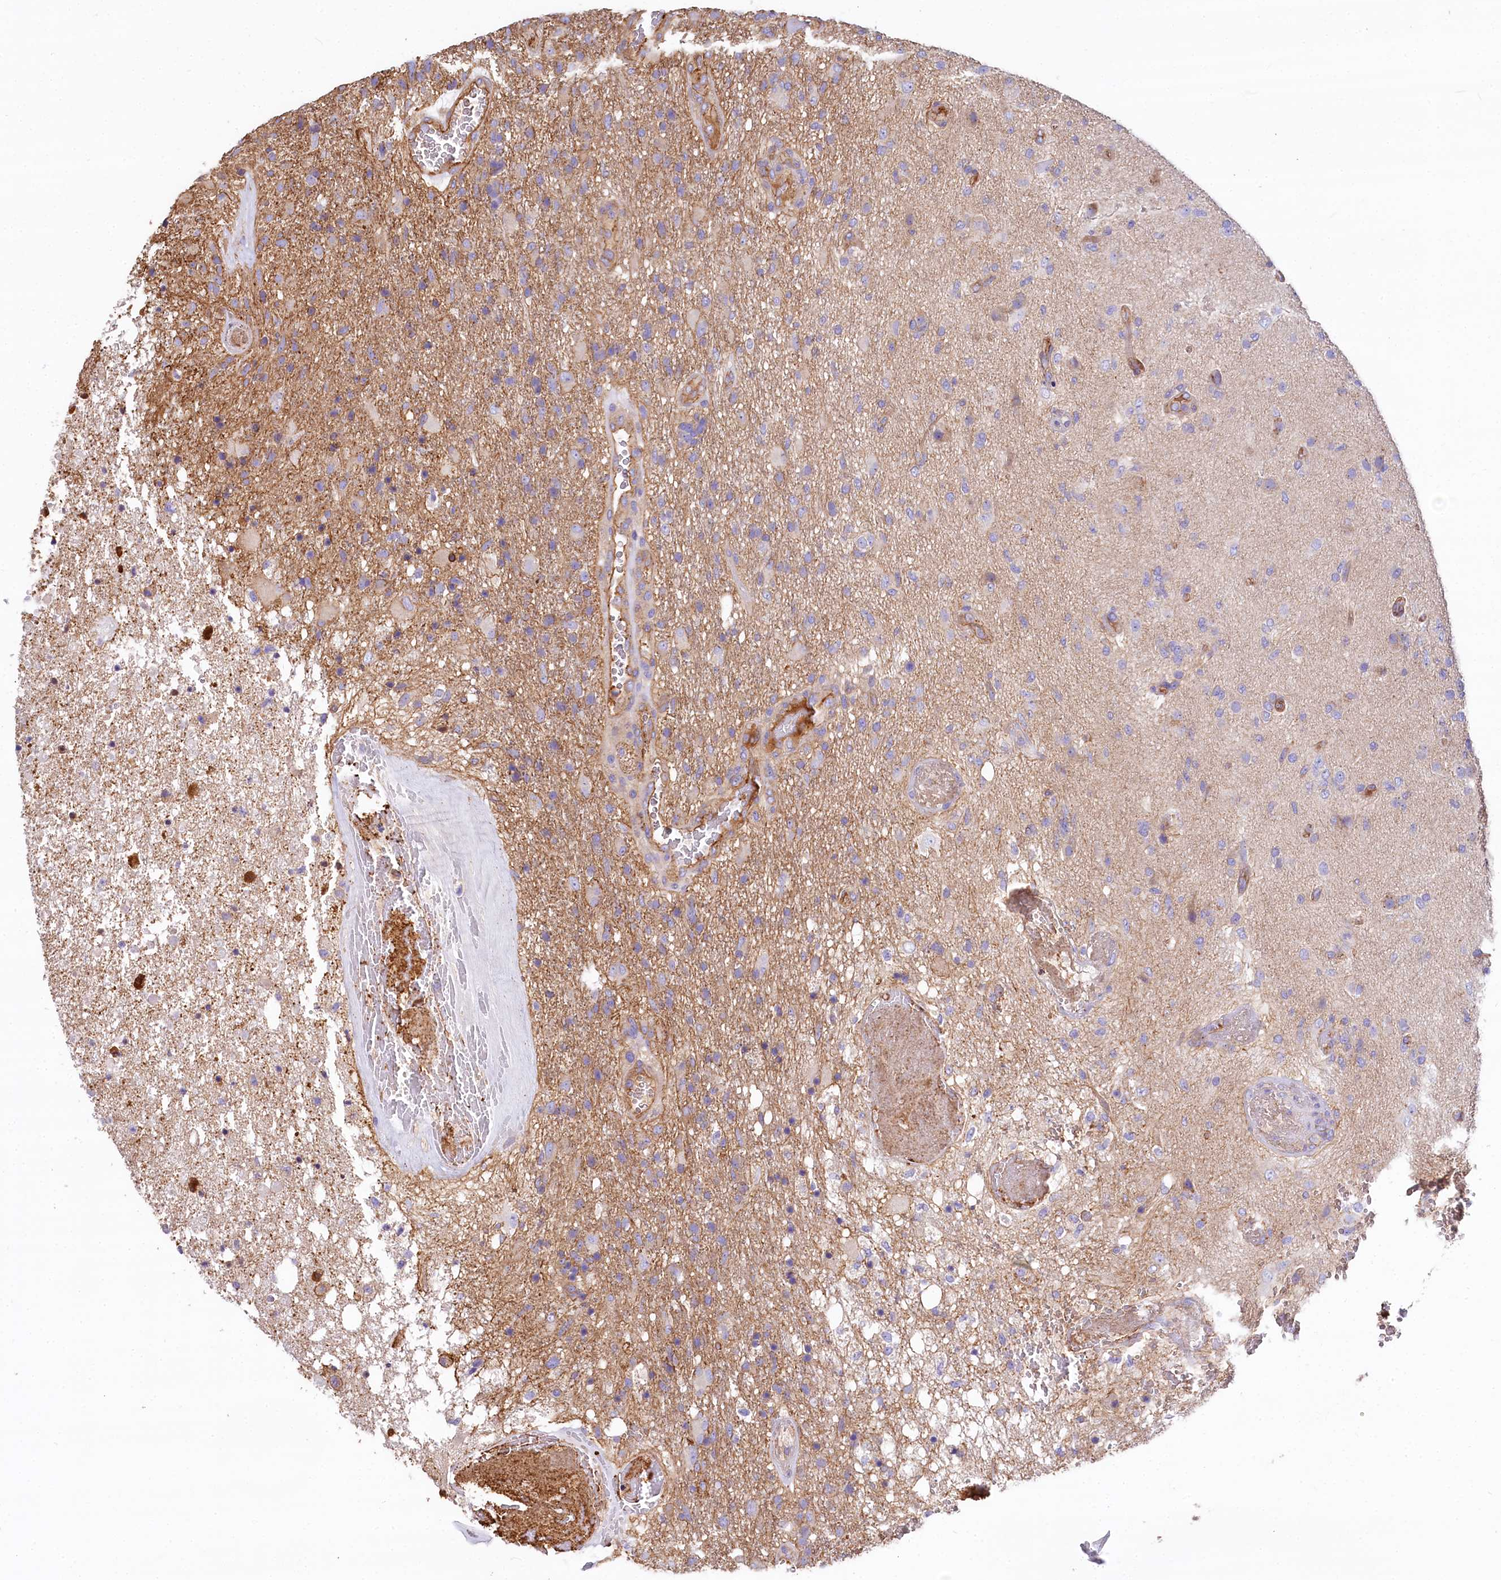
{"staining": {"intensity": "weak", "quantity": "25%-75%", "location": "cytoplasmic/membranous"}, "tissue": "glioma", "cell_type": "Tumor cells", "image_type": "cancer", "snomed": [{"axis": "morphology", "description": "Glioma, malignant, High grade"}, {"axis": "topography", "description": "Brain"}], "caption": "Human malignant glioma (high-grade) stained with a protein marker displays weak staining in tumor cells.", "gene": "FCHSD2", "patient": {"sex": "female", "age": 74}}